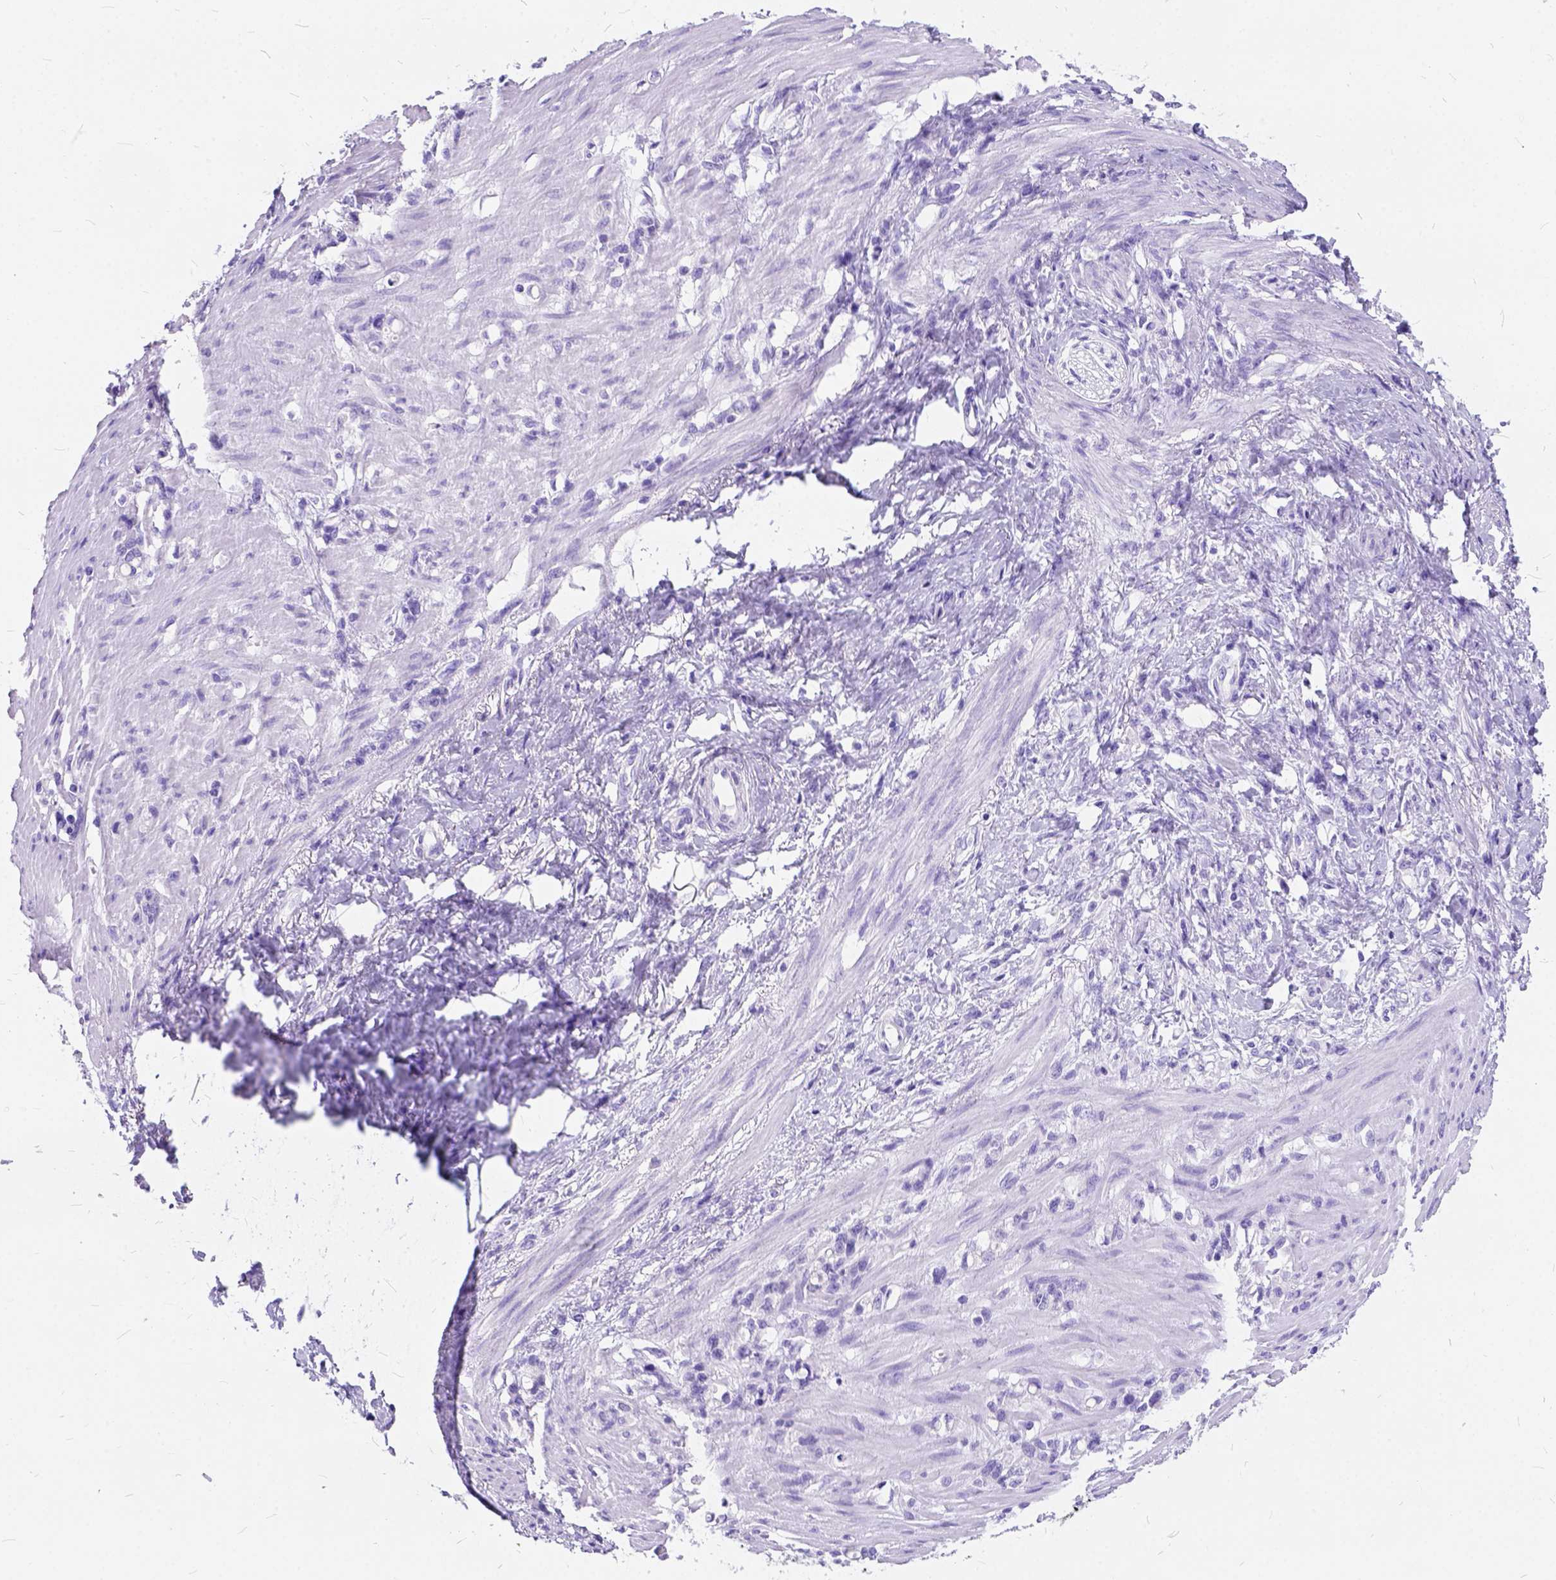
{"staining": {"intensity": "negative", "quantity": "none", "location": "none"}, "tissue": "stomach cancer", "cell_type": "Tumor cells", "image_type": "cancer", "snomed": [{"axis": "morphology", "description": "Adenocarcinoma, NOS"}, {"axis": "topography", "description": "Stomach"}], "caption": "Immunohistochemistry micrograph of human adenocarcinoma (stomach) stained for a protein (brown), which displays no staining in tumor cells.", "gene": "C1QTNF3", "patient": {"sex": "female", "age": 84}}